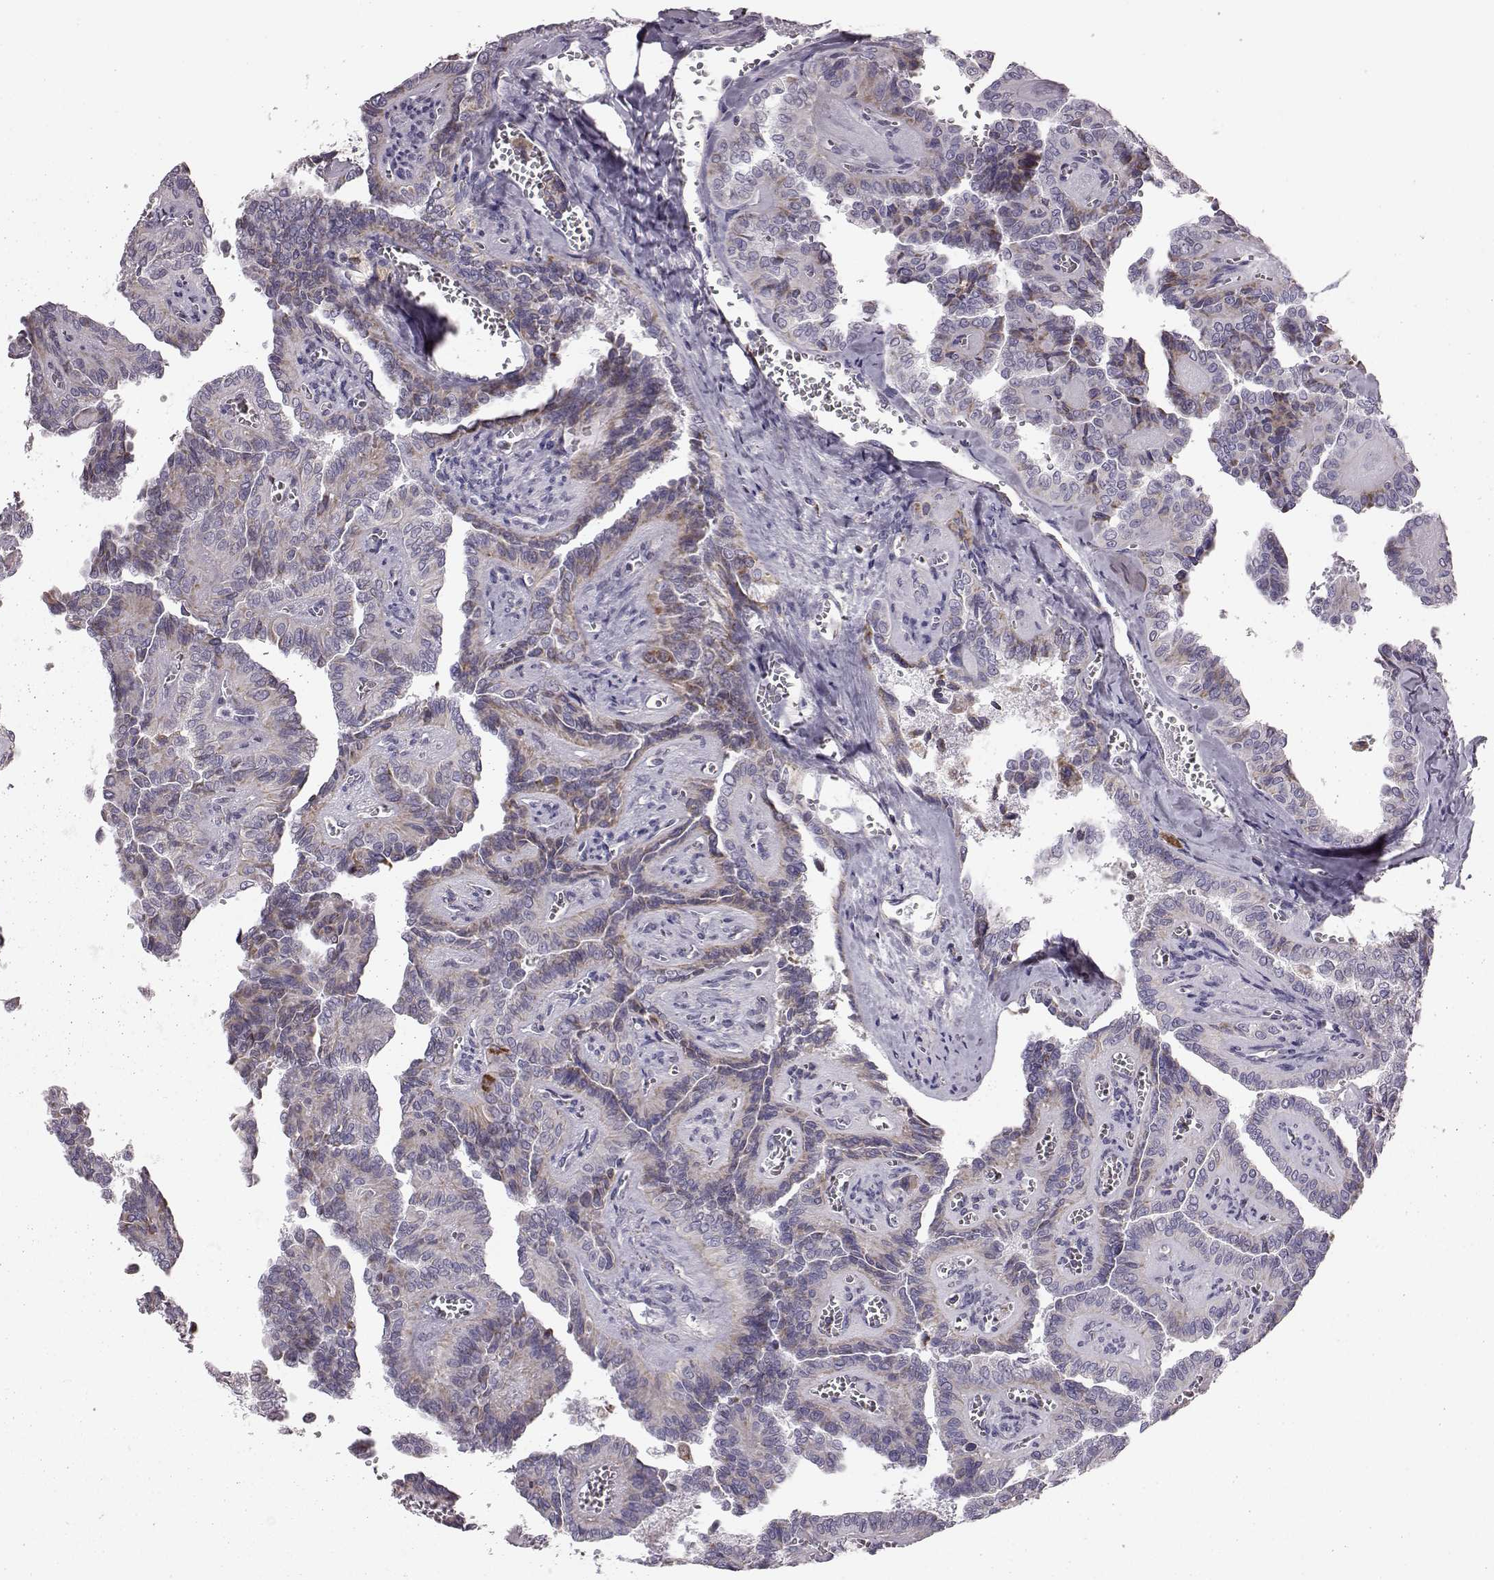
{"staining": {"intensity": "weak", "quantity": ">75%", "location": "cytoplasmic/membranous"}, "tissue": "thyroid cancer", "cell_type": "Tumor cells", "image_type": "cancer", "snomed": [{"axis": "morphology", "description": "Papillary adenocarcinoma, NOS"}, {"axis": "topography", "description": "Thyroid gland"}], "caption": "High-power microscopy captured an immunohistochemistry histopathology image of thyroid cancer (papillary adenocarcinoma), revealing weak cytoplasmic/membranous positivity in approximately >75% of tumor cells.", "gene": "ATP5MF", "patient": {"sex": "female", "age": 41}}